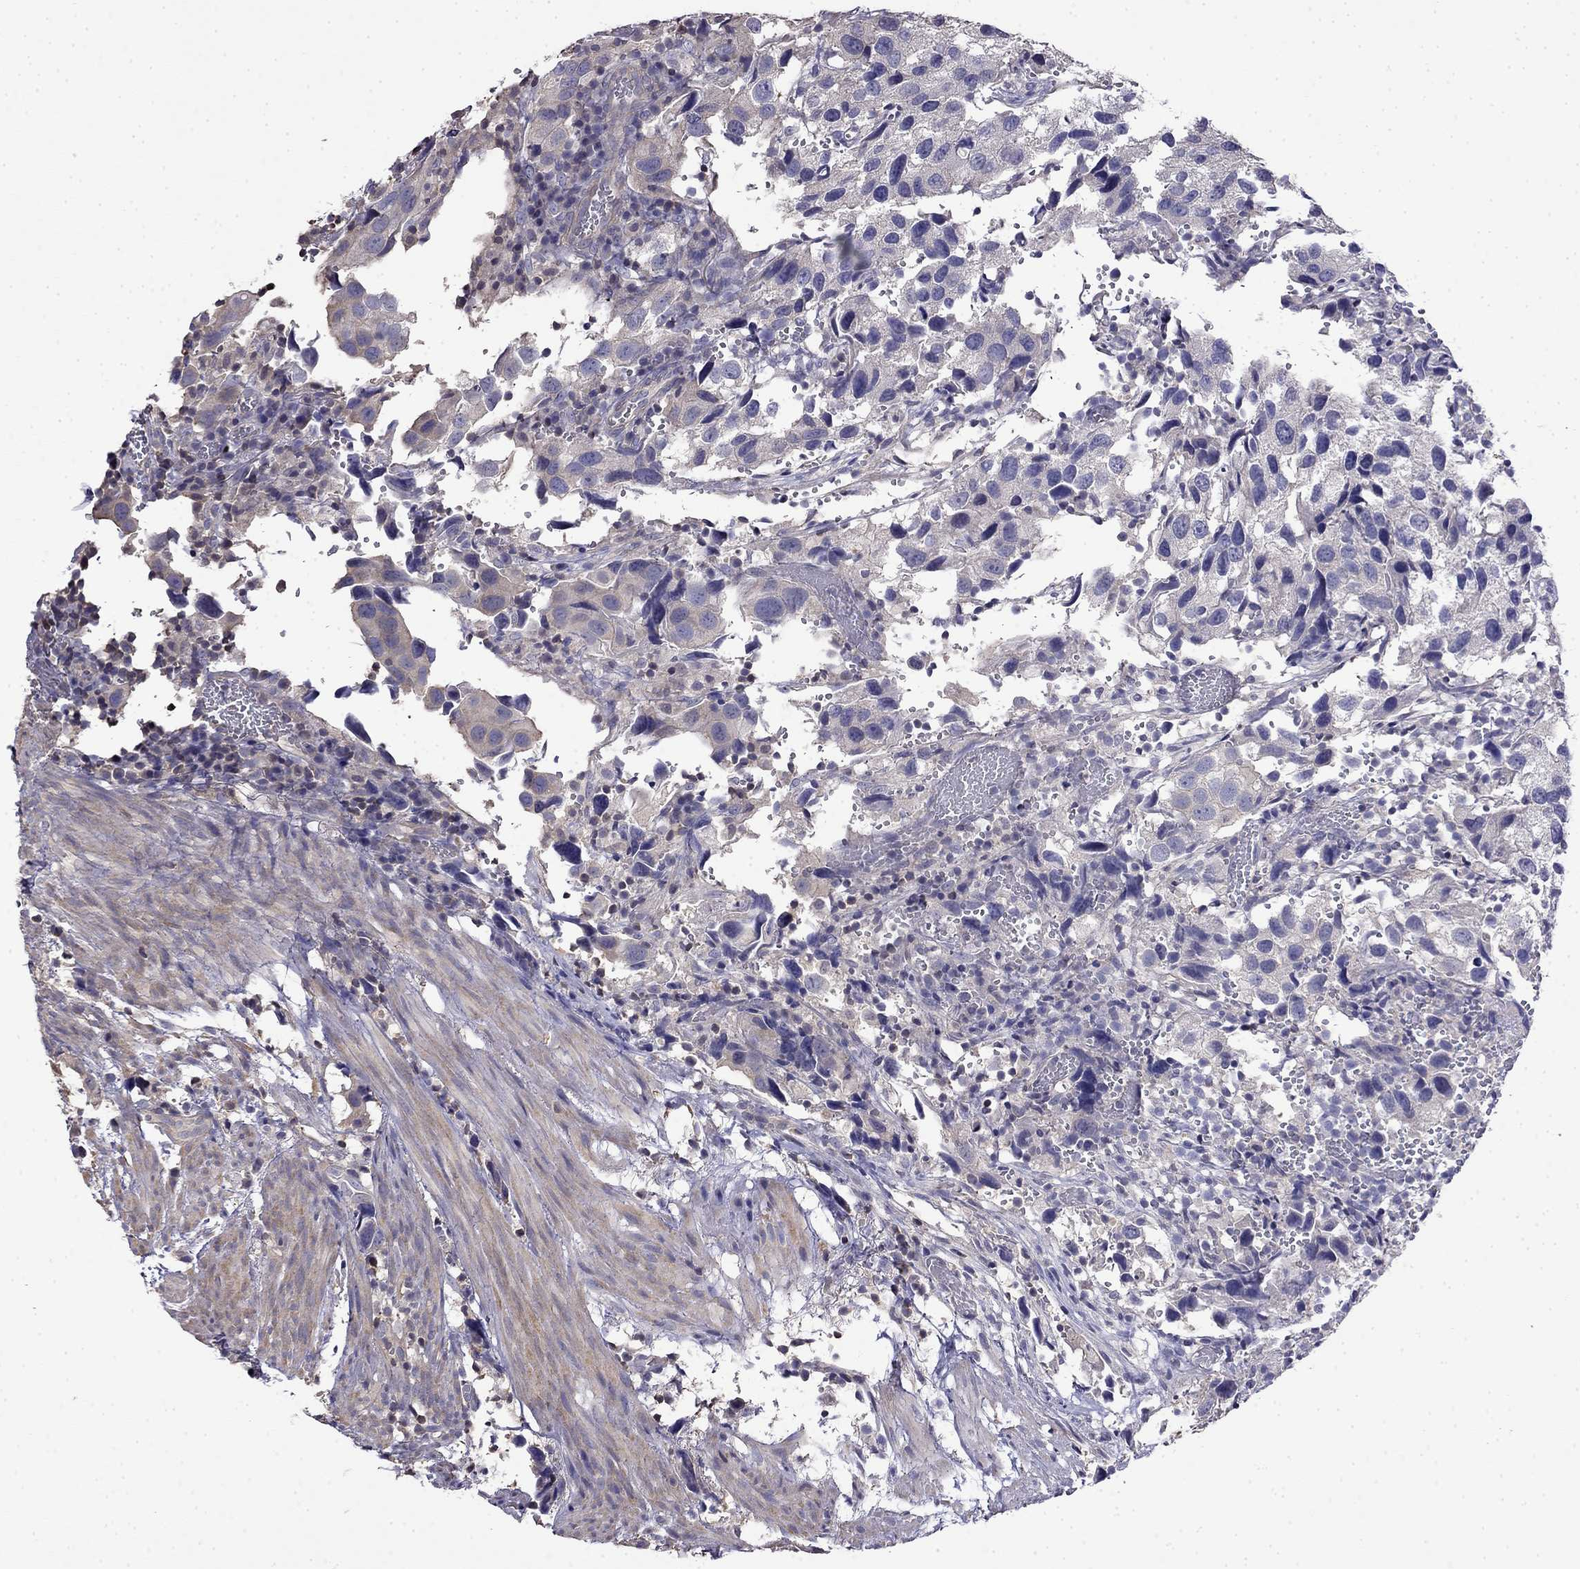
{"staining": {"intensity": "weak", "quantity": "<25%", "location": "cytoplasmic/membranous"}, "tissue": "urothelial cancer", "cell_type": "Tumor cells", "image_type": "cancer", "snomed": [{"axis": "morphology", "description": "Urothelial carcinoma, High grade"}, {"axis": "topography", "description": "Urinary bladder"}], "caption": "High power microscopy photomicrograph of an IHC photomicrograph of urothelial carcinoma (high-grade), revealing no significant staining in tumor cells.", "gene": "GUCA1B", "patient": {"sex": "male", "age": 79}}